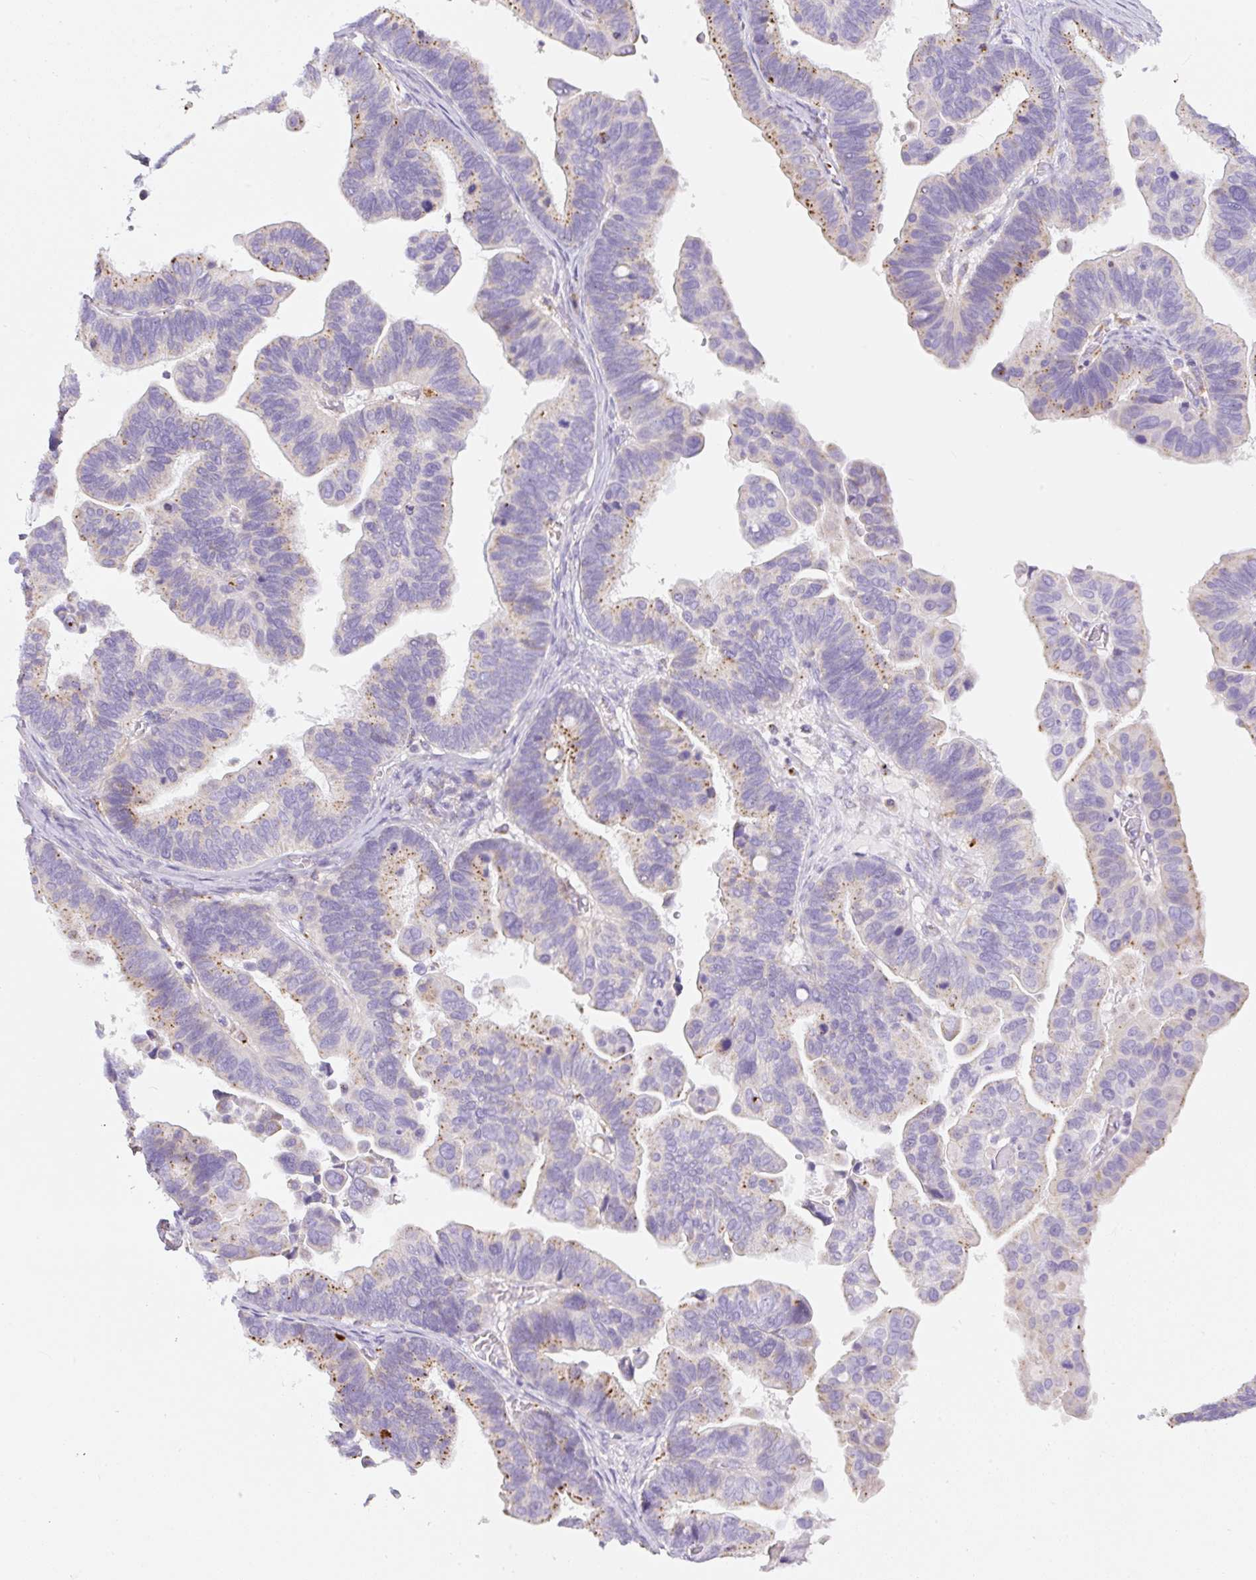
{"staining": {"intensity": "moderate", "quantity": "25%-75%", "location": "cytoplasmic/membranous"}, "tissue": "ovarian cancer", "cell_type": "Tumor cells", "image_type": "cancer", "snomed": [{"axis": "morphology", "description": "Cystadenocarcinoma, serous, NOS"}, {"axis": "topography", "description": "Ovary"}], "caption": "Ovarian cancer (serous cystadenocarcinoma) stained for a protein (brown) demonstrates moderate cytoplasmic/membranous positive positivity in about 25%-75% of tumor cells.", "gene": "CLEC3A", "patient": {"sex": "female", "age": 56}}